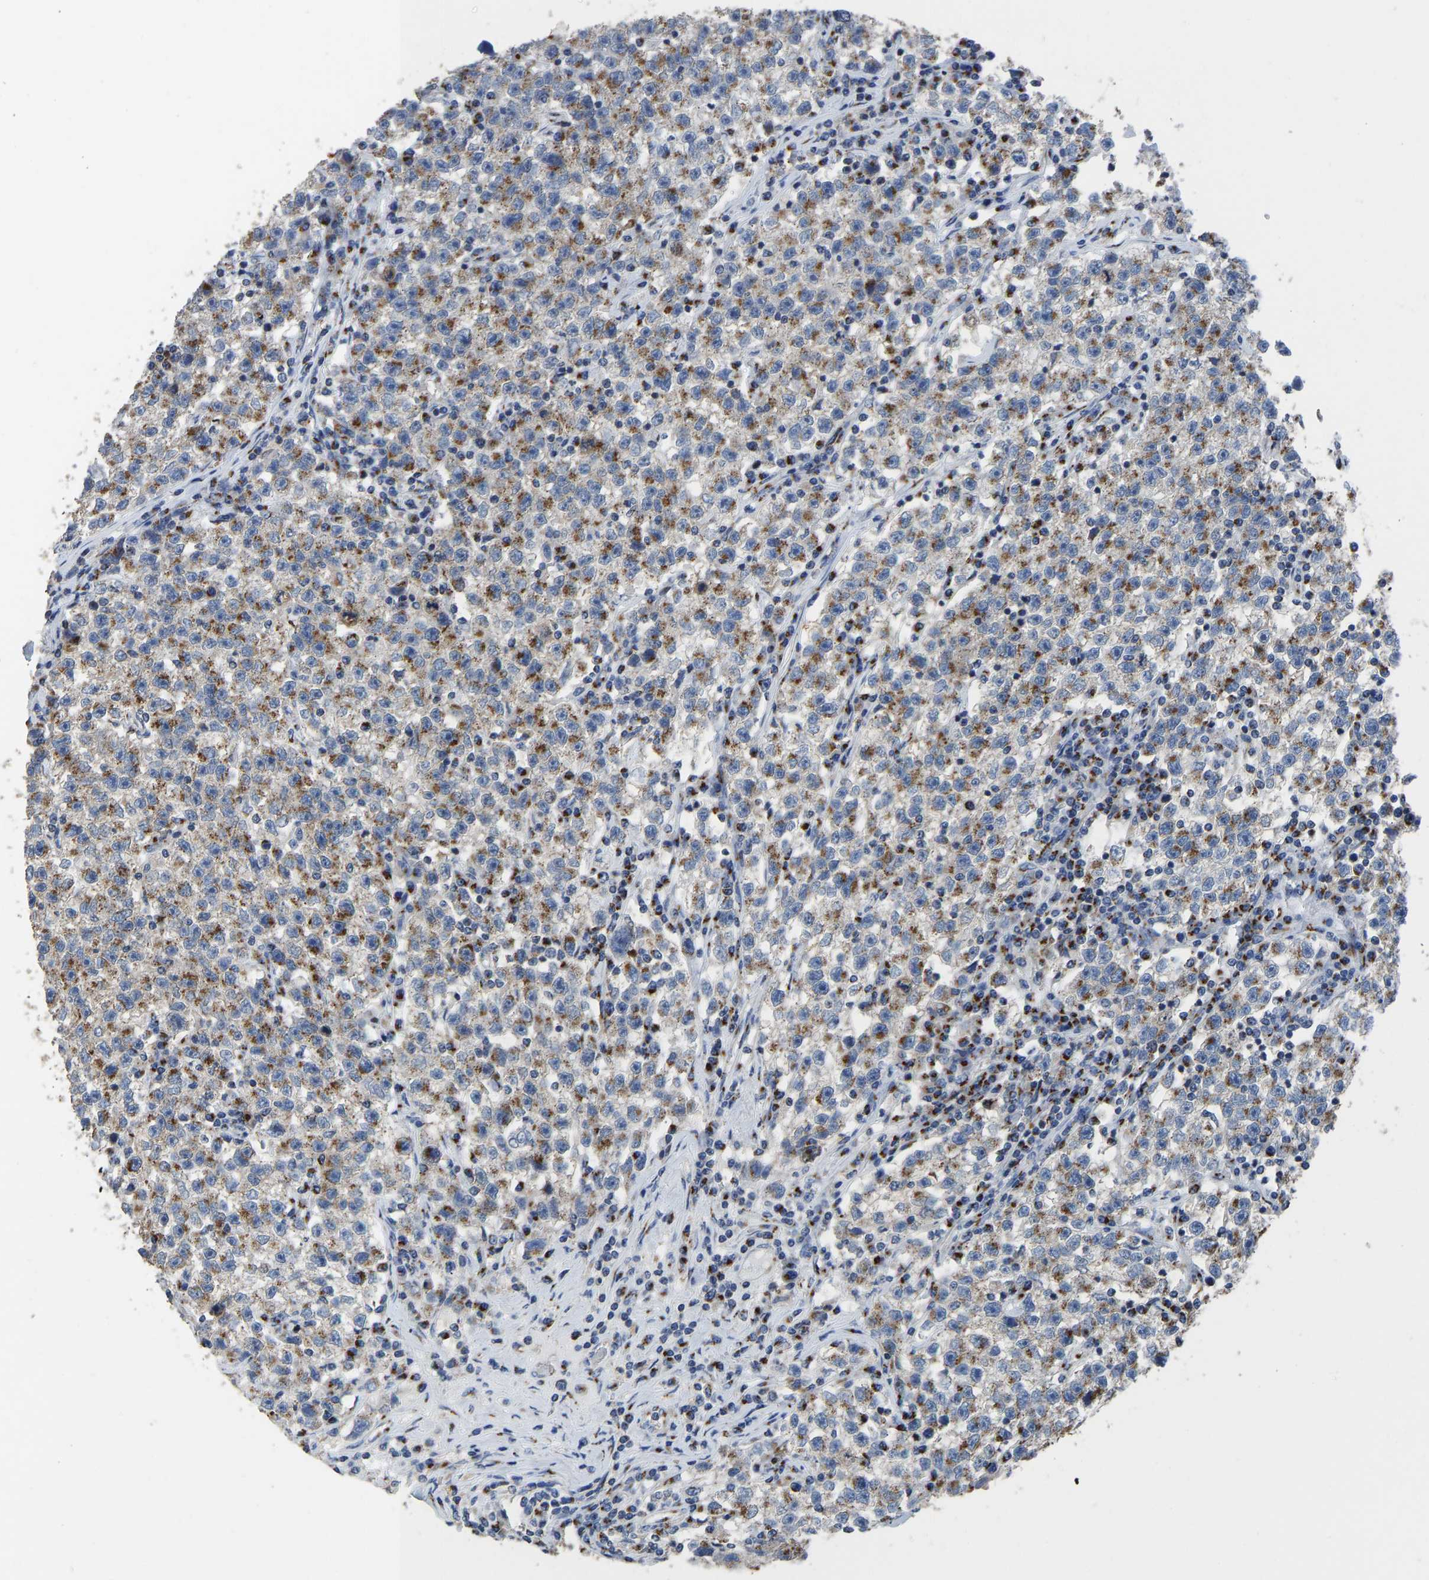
{"staining": {"intensity": "moderate", "quantity": ">75%", "location": "cytoplasmic/membranous"}, "tissue": "testis cancer", "cell_type": "Tumor cells", "image_type": "cancer", "snomed": [{"axis": "morphology", "description": "Seminoma, NOS"}, {"axis": "topography", "description": "Testis"}], "caption": "Immunohistochemistry (IHC) of testis seminoma shows medium levels of moderate cytoplasmic/membranous staining in approximately >75% of tumor cells.", "gene": "TMEM87A", "patient": {"sex": "male", "age": 22}}